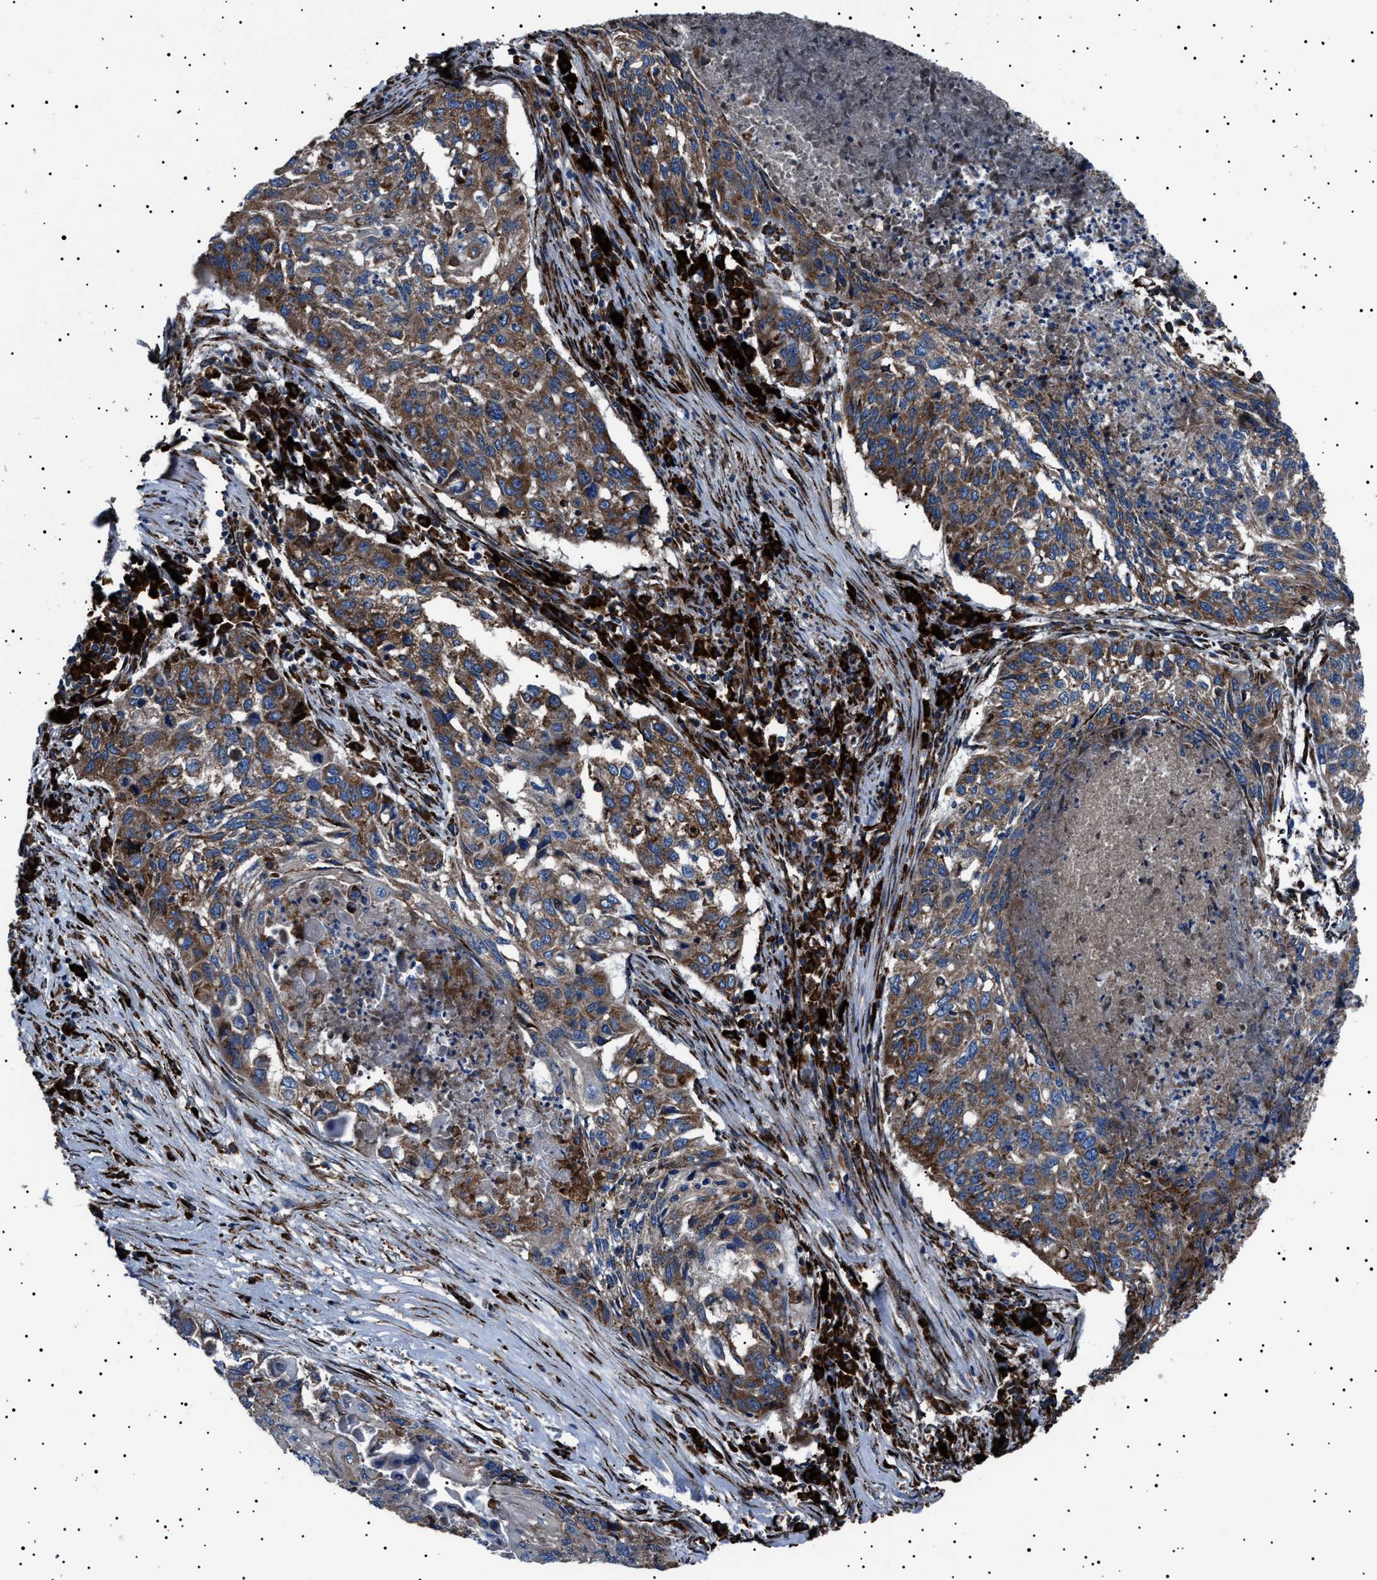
{"staining": {"intensity": "moderate", "quantity": ">75%", "location": "cytoplasmic/membranous"}, "tissue": "lung cancer", "cell_type": "Tumor cells", "image_type": "cancer", "snomed": [{"axis": "morphology", "description": "Squamous cell carcinoma, NOS"}, {"axis": "topography", "description": "Lung"}], "caption": "This is a micrograph of immunohistochemistry staining of lung squamous cell carcinoma, which shows moderate positivity in the cytoplasmic/membranous of tumor cells.", "gene": "TOP1MT", "patient": {"sex": "female", "age": 63}}